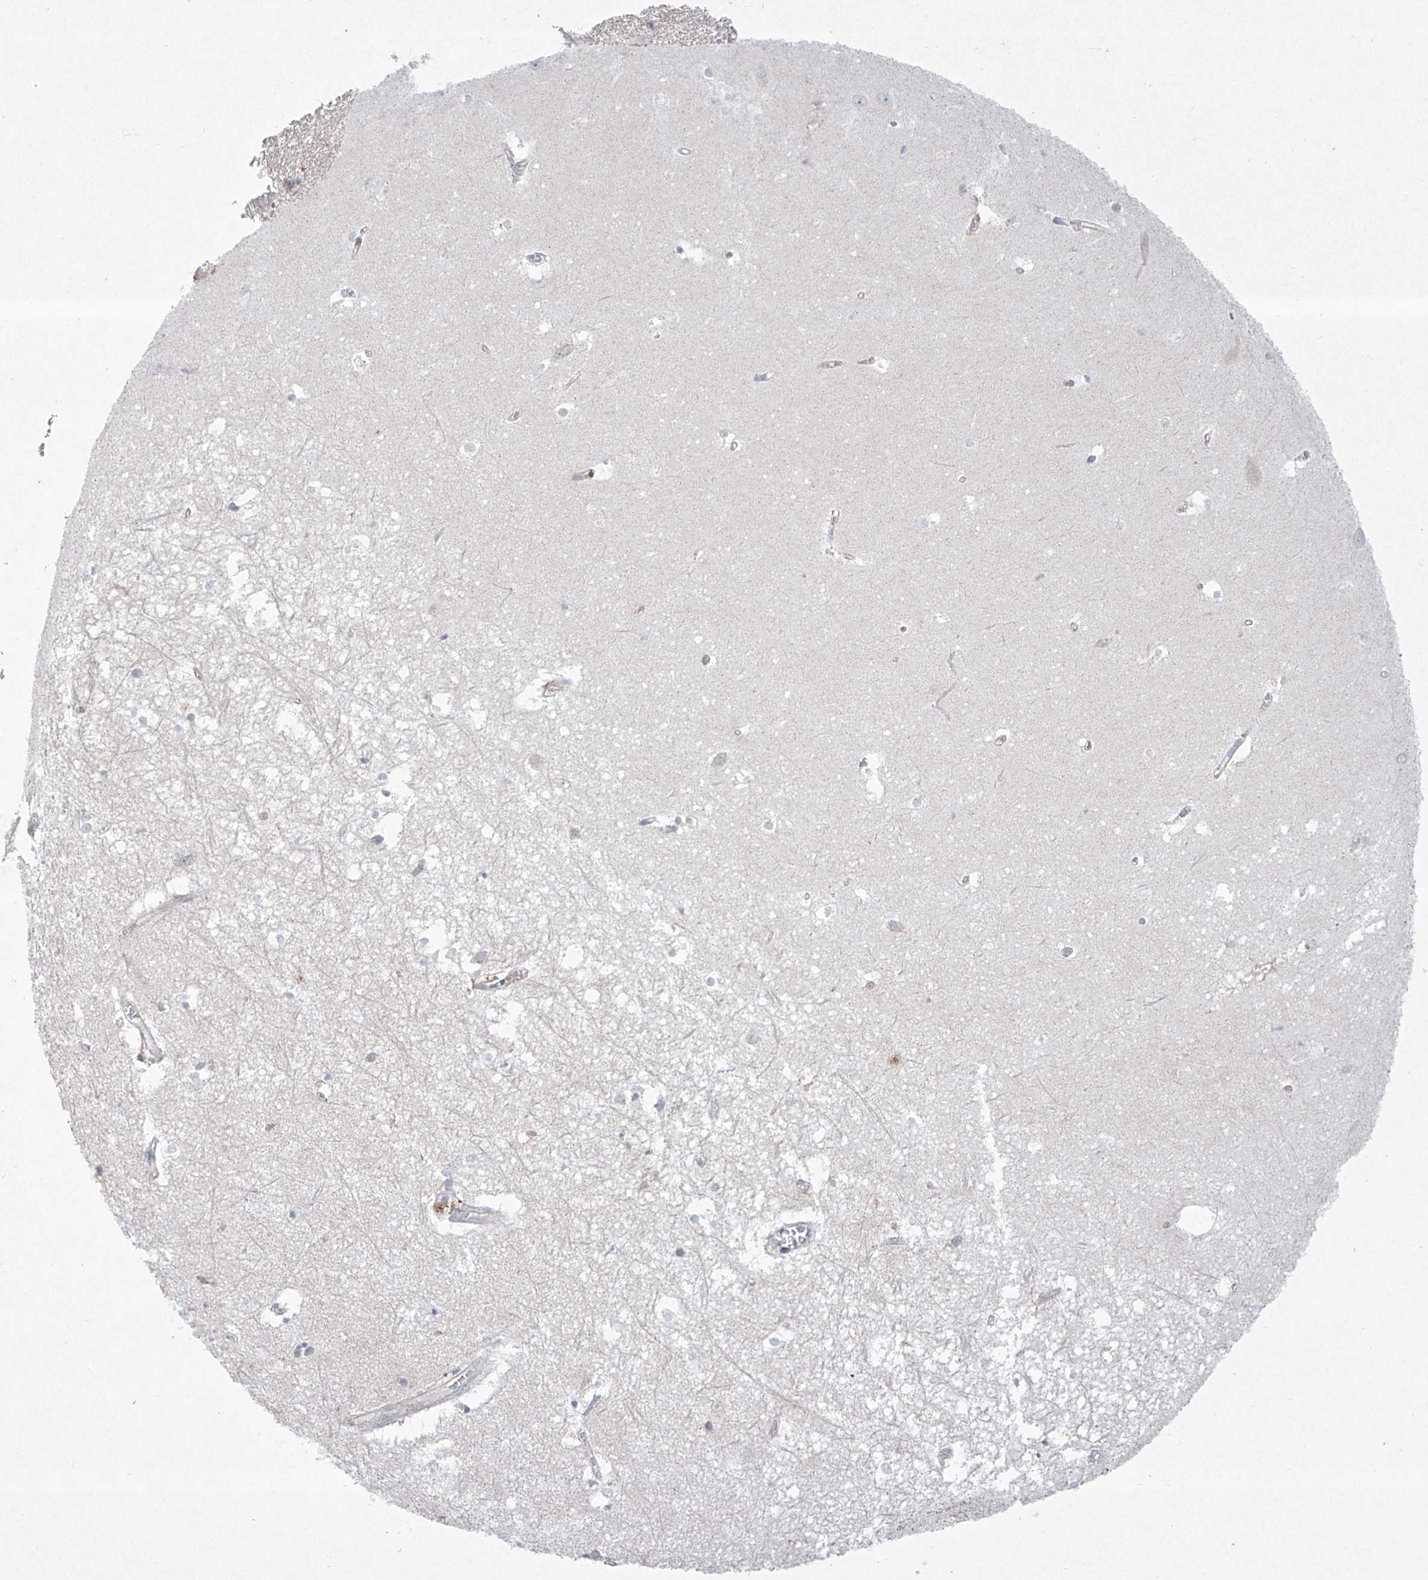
{"staining": {"intensity": "negative", "quantity": "none", "location": "none"}, "tissue": "hippocampus", "cell_type": "Glial cells", "image_type": "normal", "snomed": [{"axis": "morphology", "description": "Normal tissue, NOS"}, {"axis": "topography", "description": "Hippocampus"}], "caption": "This micrograph is of unremarkable hippocampus stained with immunohistochemistry to label a protein in brown with the nuclei are counter-stained blue. There is no staining in glial cells. (DAB (3,3'-diaminobenzidine) IHC, high magnification).", "gene": "TJAP1", "patient": {"sex": "female", "age": 64}}